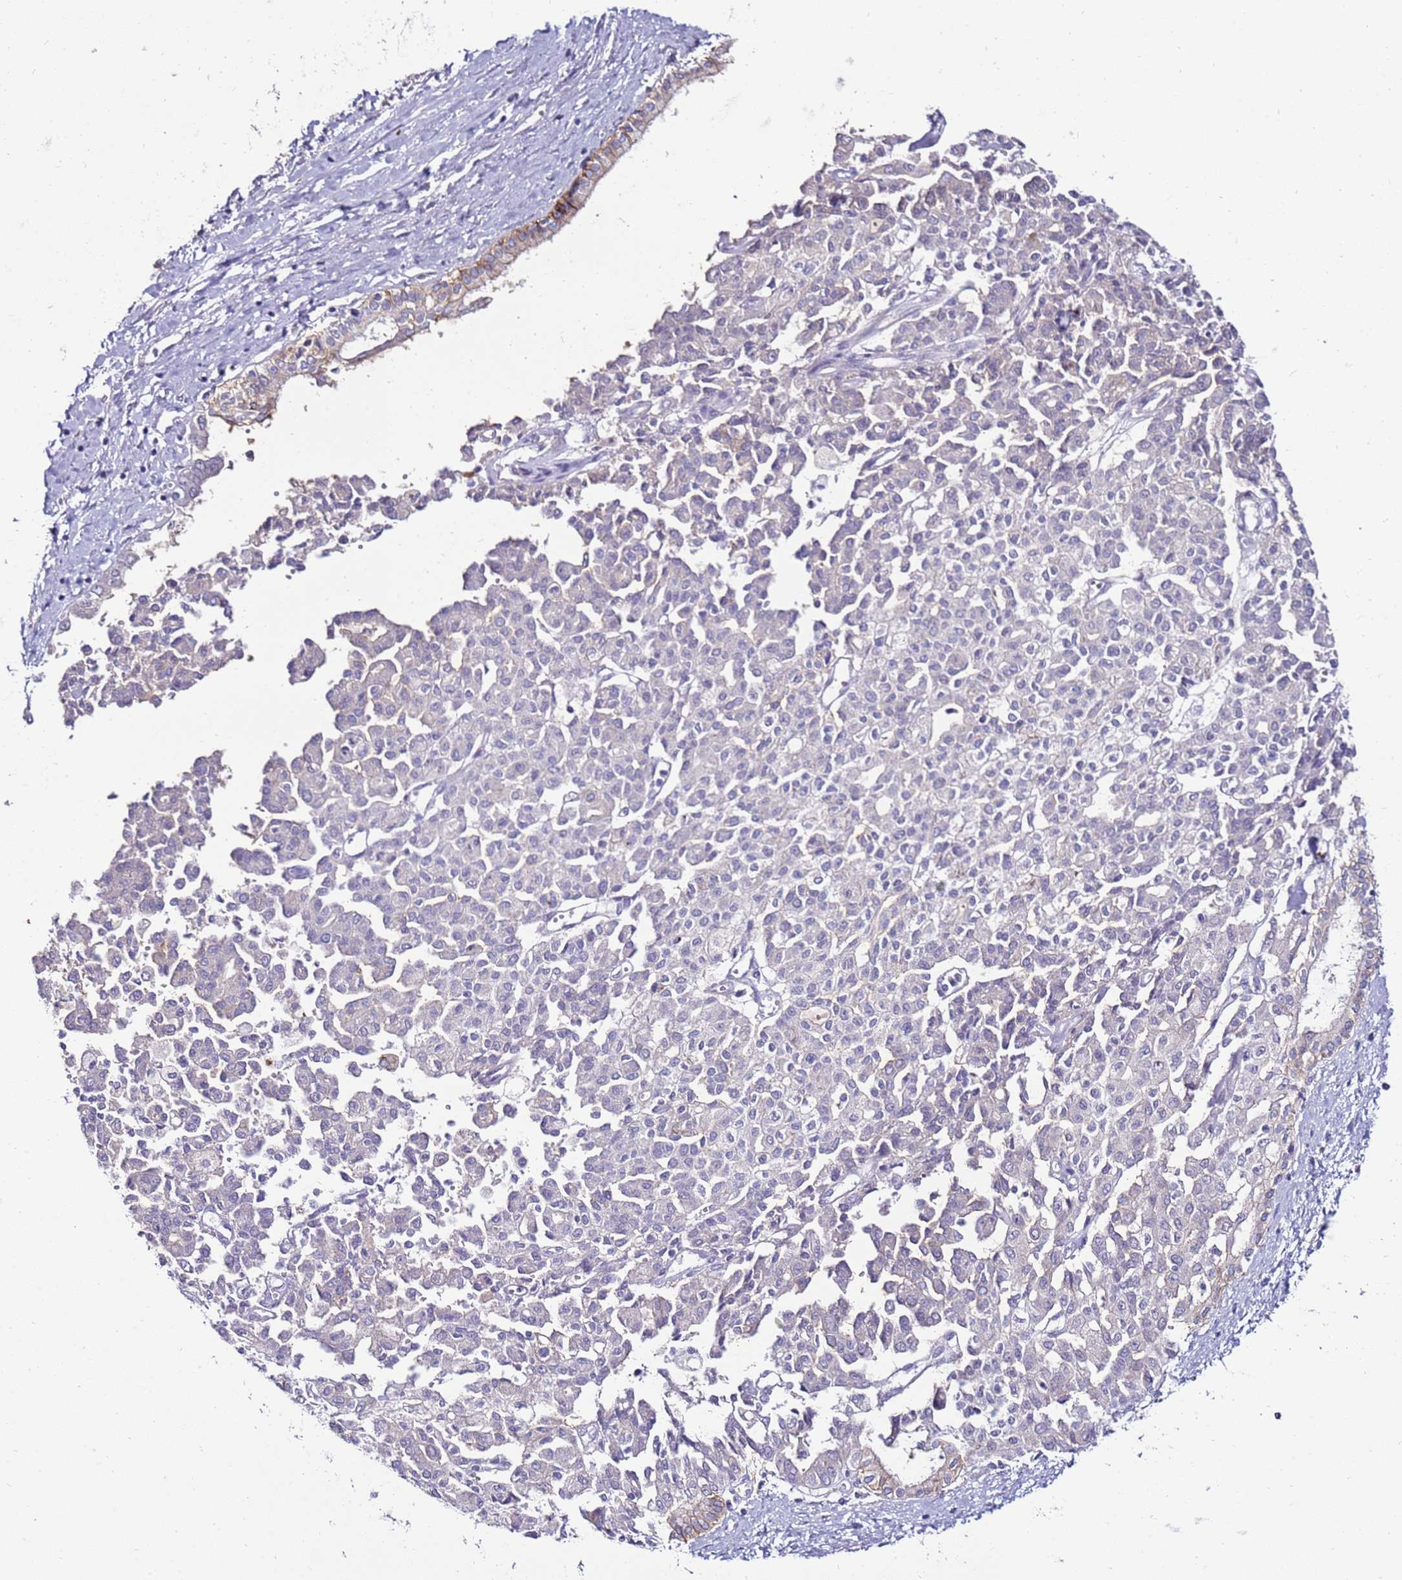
{"staining": {"intensity": "negative", "quantity": "none", "location": "none"}, "tissue": "liver cancer", "cell_type": "Tumor cells", "image_type": "cancer", "snomed": [{"axis": "morphology", "description": "Cholangiocarcinoma"}, {"axis": "topography", "description": "Liver"}], "caption": "Tumor cells show no significant staining in liver cholangiocarcinoma.", "gene": "GPN3", "patient": {"sex": "female", "age": 77}}